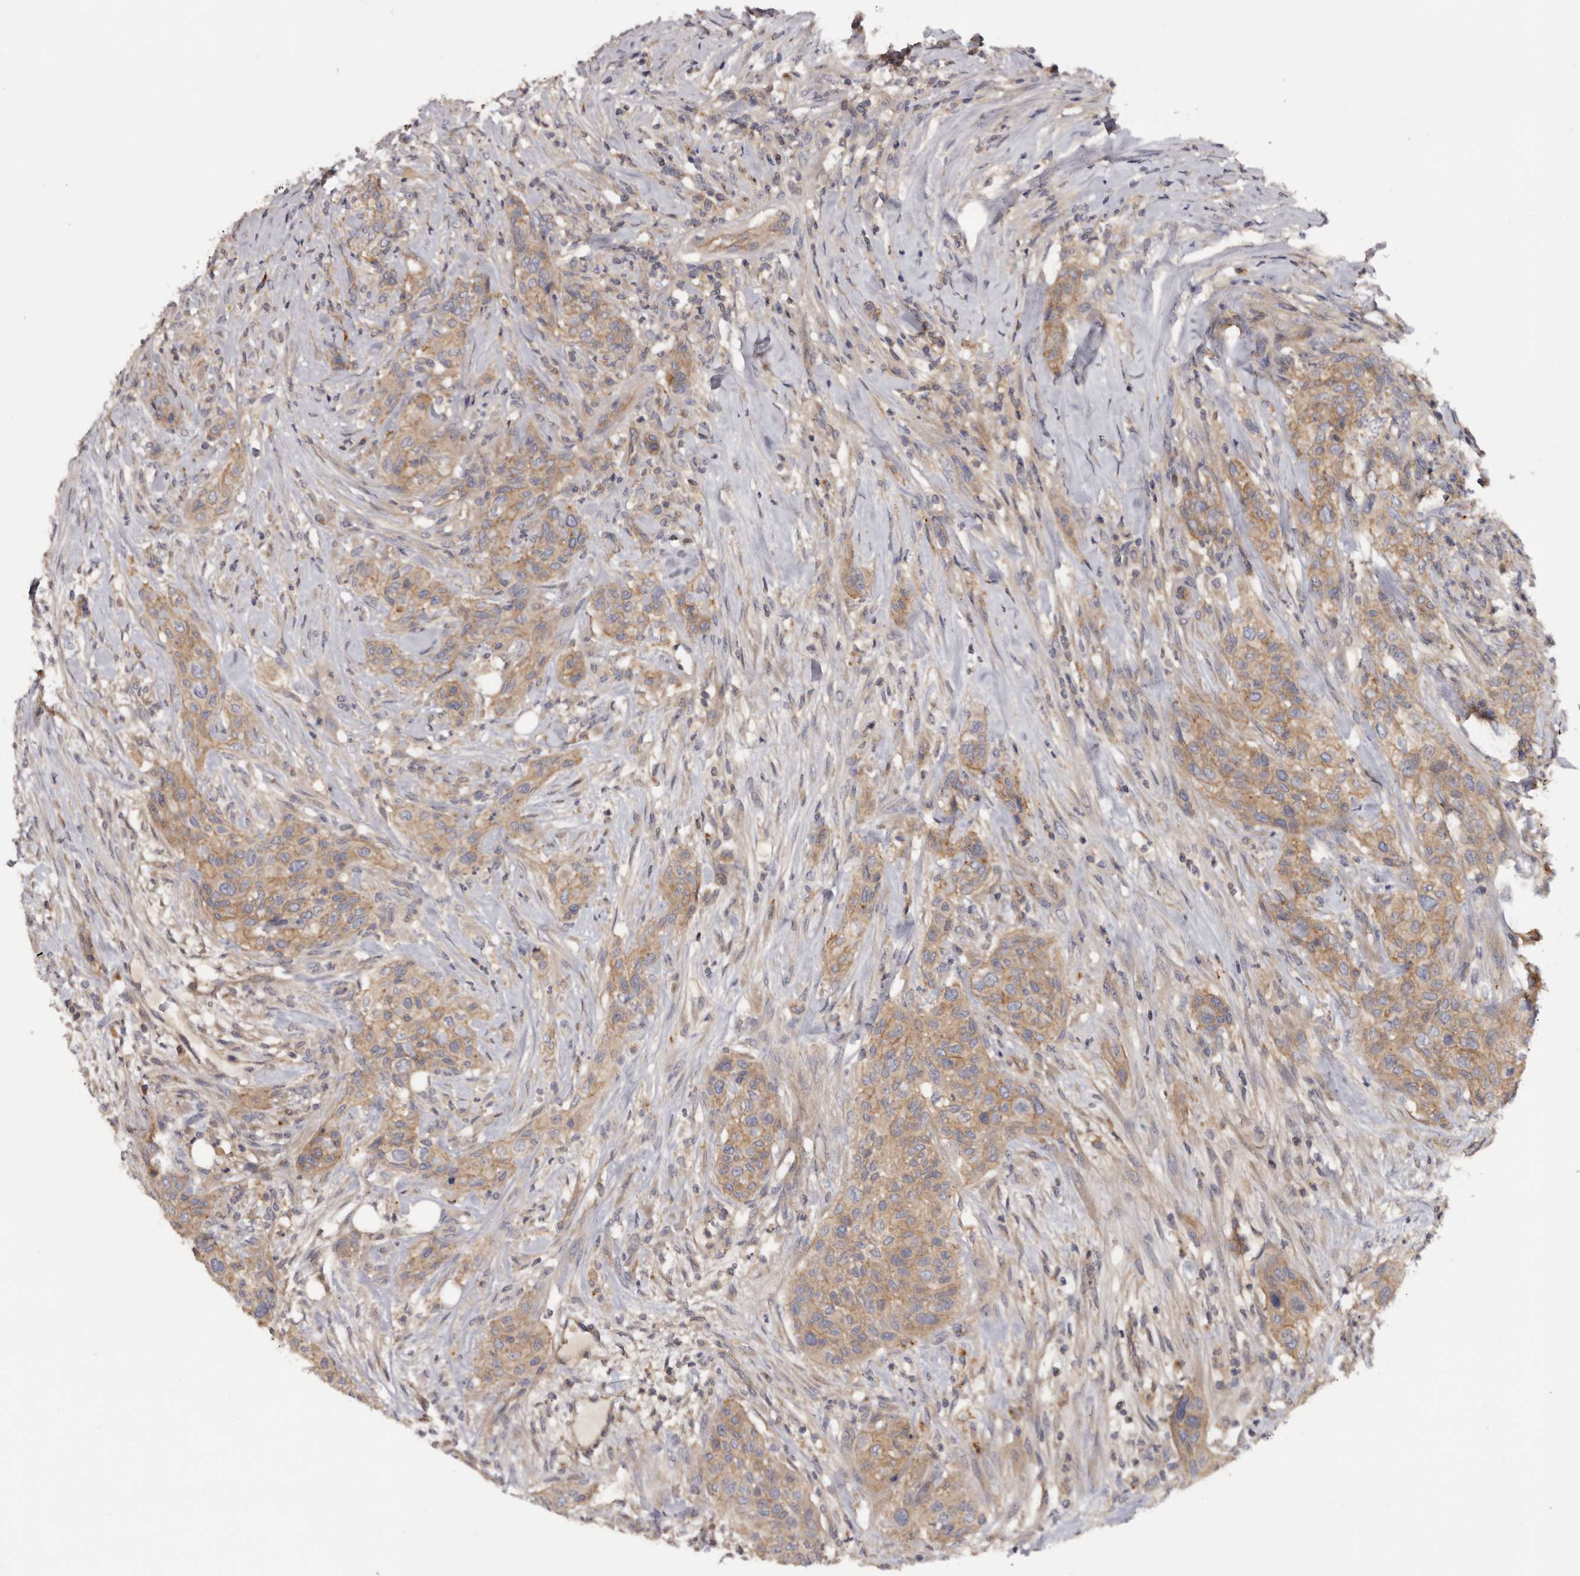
{"staining": {"intensity": "moderate", "quantity": ">75%", "location": "cytoplasmic/membranous"}, "tissue": "urothelial cancer", "cell_type": "Tumor cells", "image_type": "cancer", "snomed": [{"axis": "morphology", "description": "Urothelial carcinoma, High grade"}, {"axis": "topography", "description": "Urinary bladder"}], "caption": "Human urothelial cancer stained with a protein marker demonstrates moderate staining in tumor cells.", "gene": "INKA2", "patient": {"sex": "male", "age": 35}}